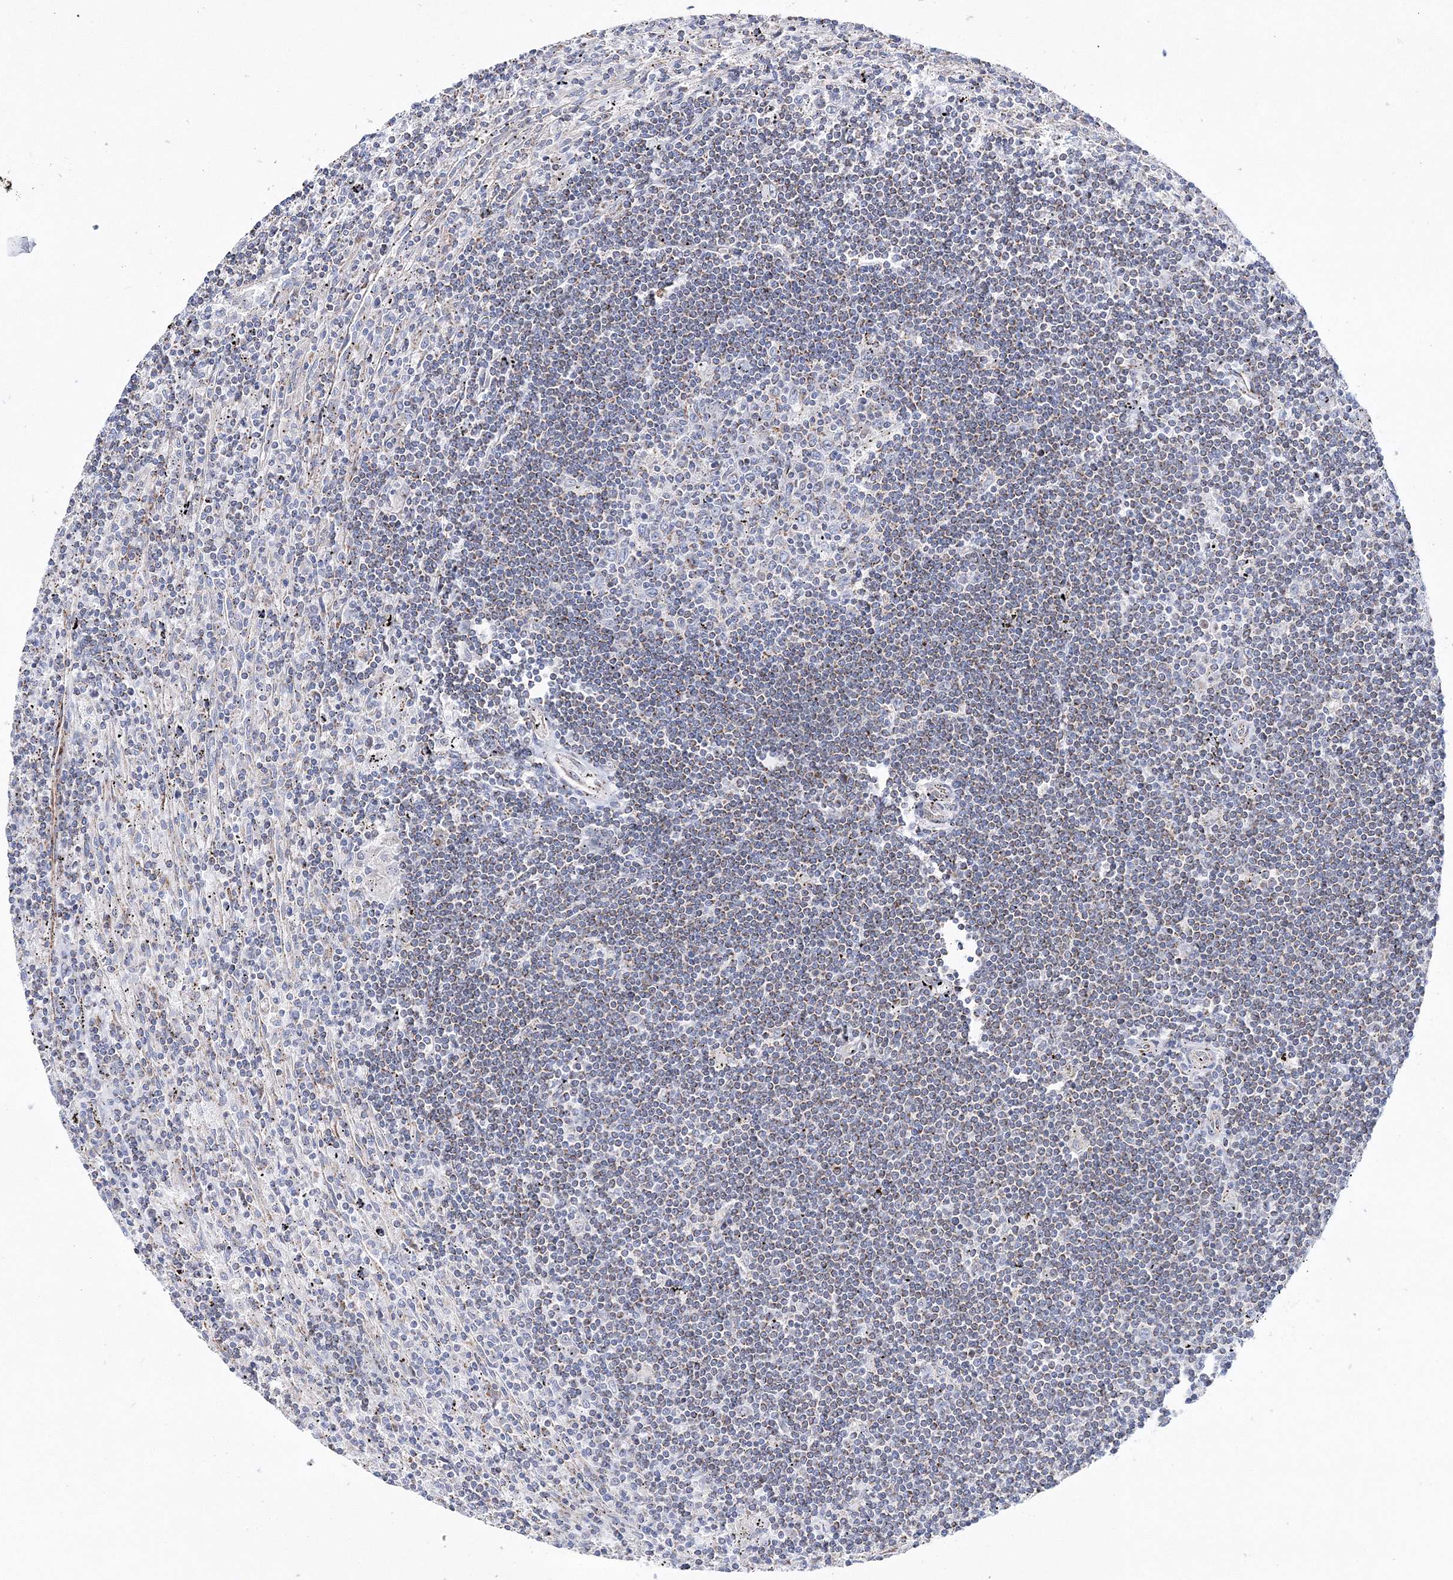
{"staining": {"intensity": "weak", "quantity": "25%-75%", "location": "cytoplasmic/membranous"}, "tissue": "lymphoma", "cell_type": "Tumor cells", "image_type": "cancer", "snomed": [{"axis": "morphology", "description": "Malignant lymphoma, non-Hodgkin's type, Low grade"}, {"axis": "topography", "description": "Spleen"}], "caption": "This photomicrograph shows IHC staining of human lymphoma, with low weak cytoplasmic/membranous staining in about 25%-75% of tumor cells.", "gene": "HIBCH", "patient": {"sex": "male", "age": 76}}